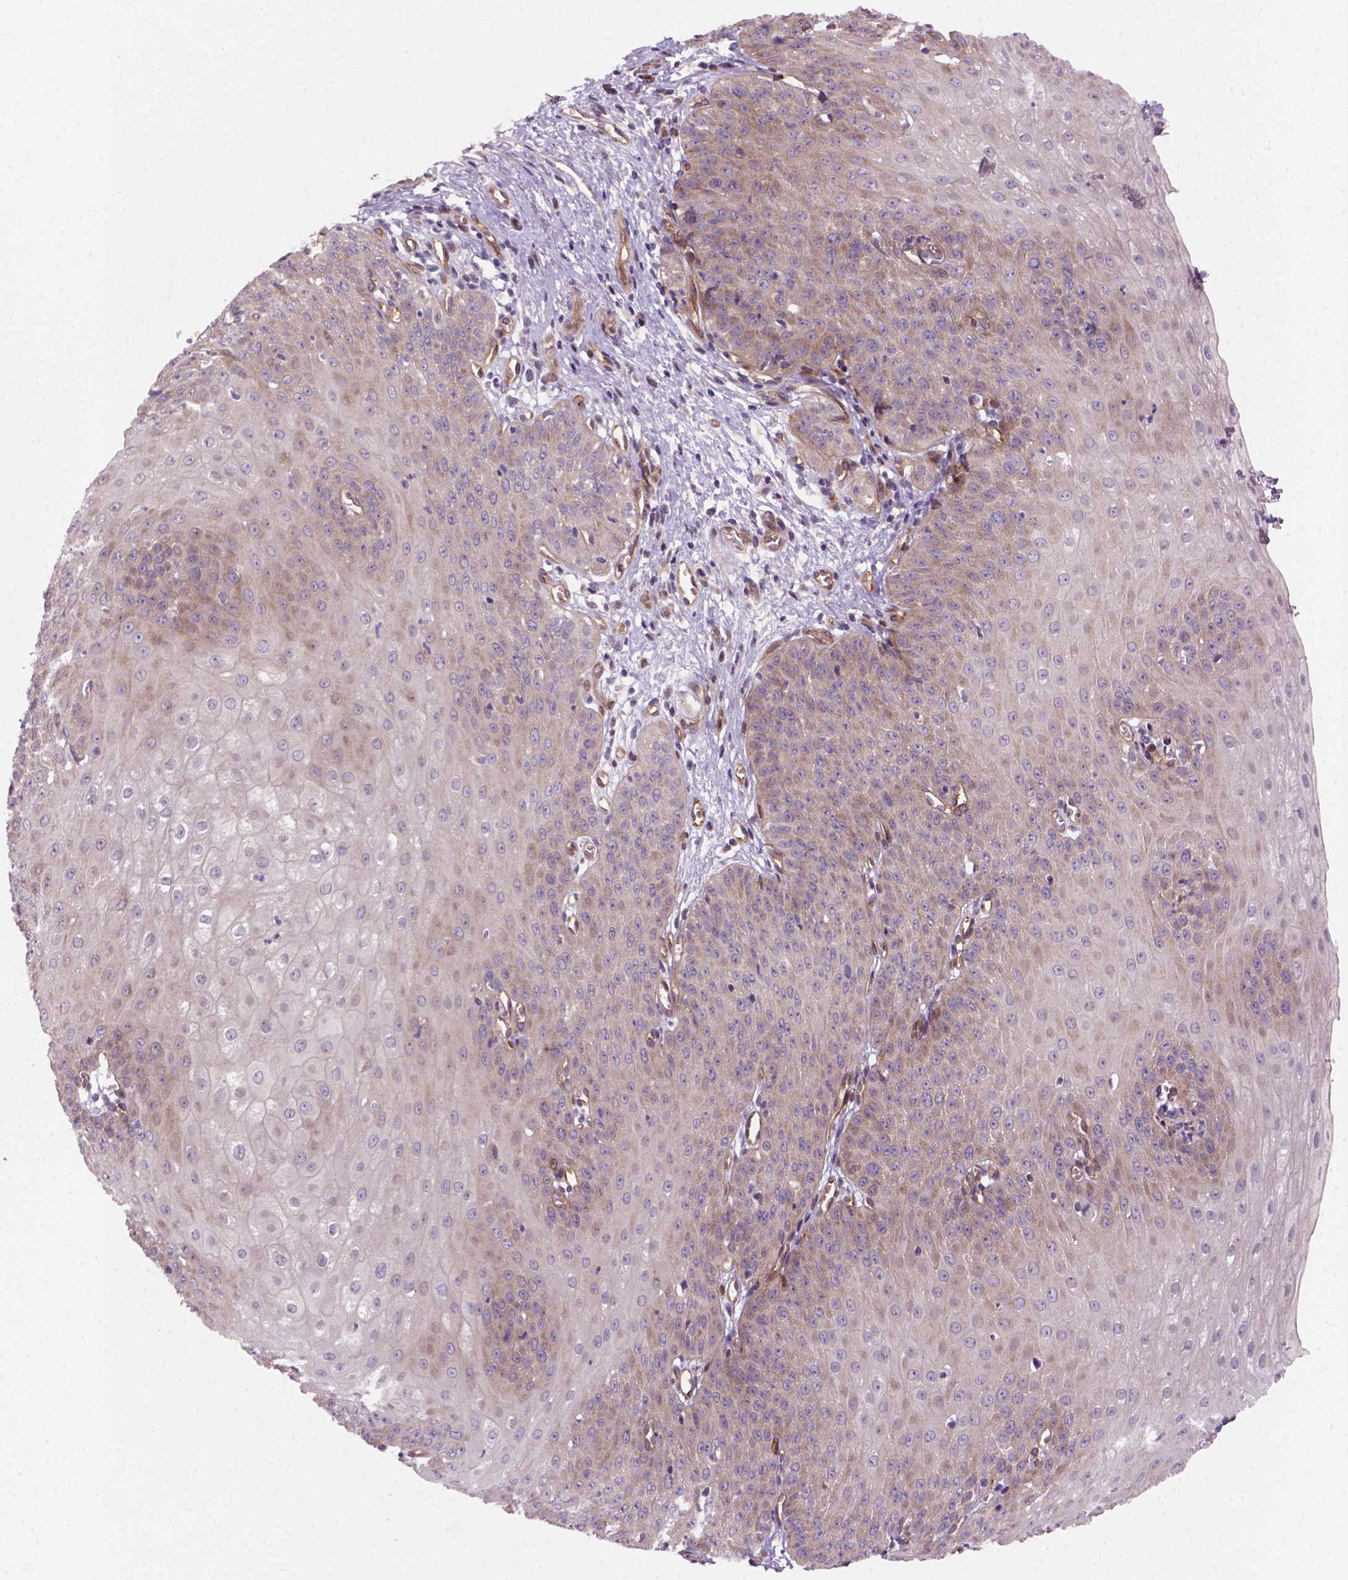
{"staining": {"intensity": "moderate", "quantity": "25%-75%", "location": "cytoplasmic/membranous"}, "tissue": "esophagus", "cell_type": "Squamous epithelial cells", "image_type": "normal", "snomed": [{"axis": "morphology", "description": "Normal tissue, NOS"}, {"axis": "topography", "description": "Esophagus"}], "caption": "Immunohistochemical staining of benign human esophagus reveals medium levels of moderate cytoplasmic/membranous staining in about 25%-75% of squamous epithelial cells. The staining was performed using DAB (3,3'-diaminobenzidine) to visualize the protein expression in brown, while the nuclei were stained in blue with hematoxylin (Magnification: 20x).", "gene": "VSTM5", "patient": {"sex": "male", "age": 71}}